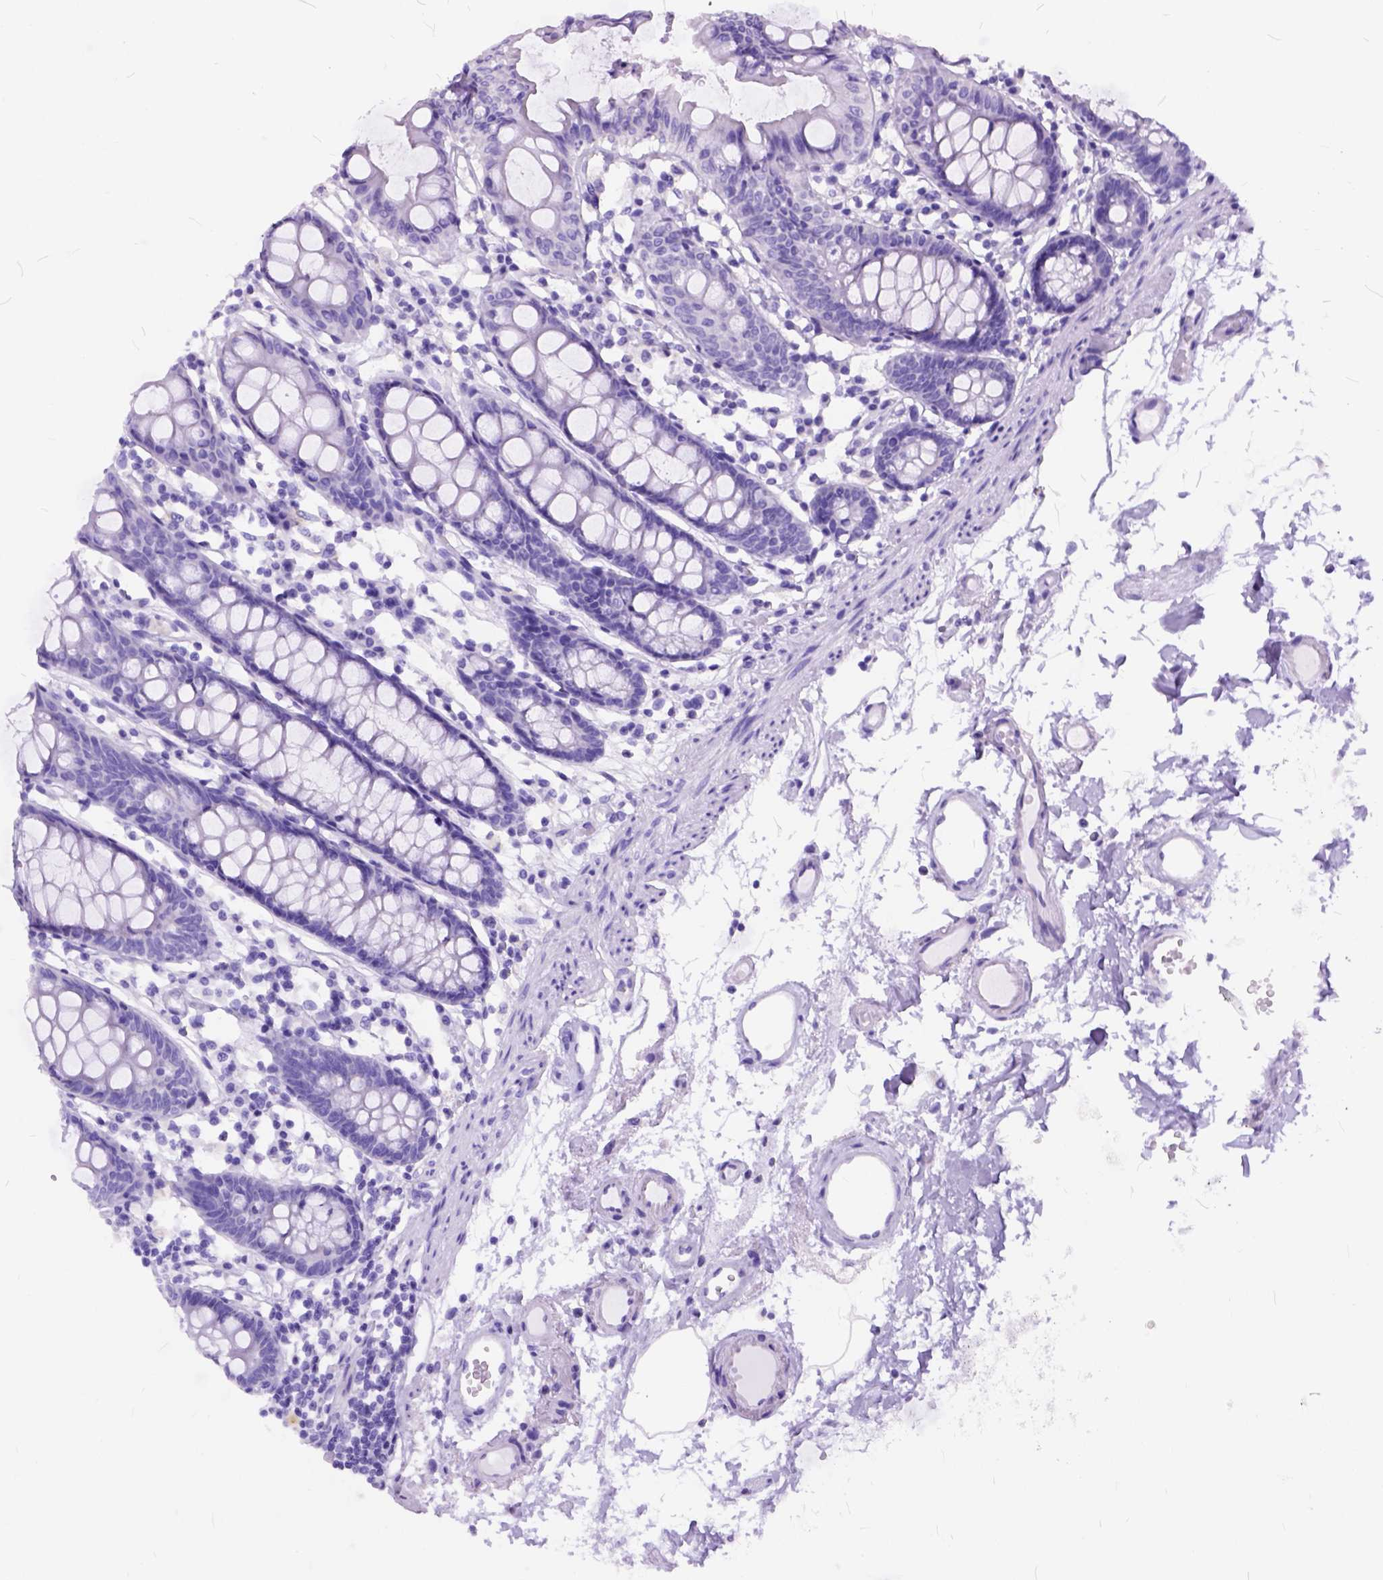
{"staining": {"intensity": "negative", "quantity": "none", "location": "none"}, "tissue": "colon", "cell_type": "Endothelial cells", "image_type": "normal", "snomed": [{"axis": "morphology", "description": "Normal tissue, NOS"}, {"axis": "topography", "description": "Colon"}], "caption": "Photomicrograph shows no protein positivity in endothelial cells of unremarkable colon. (Immunohistochemistry, brightfield microscopy, high magnification).", "gene": "C1QTNF3", "patient": {"sex": "female", "age": 84}}